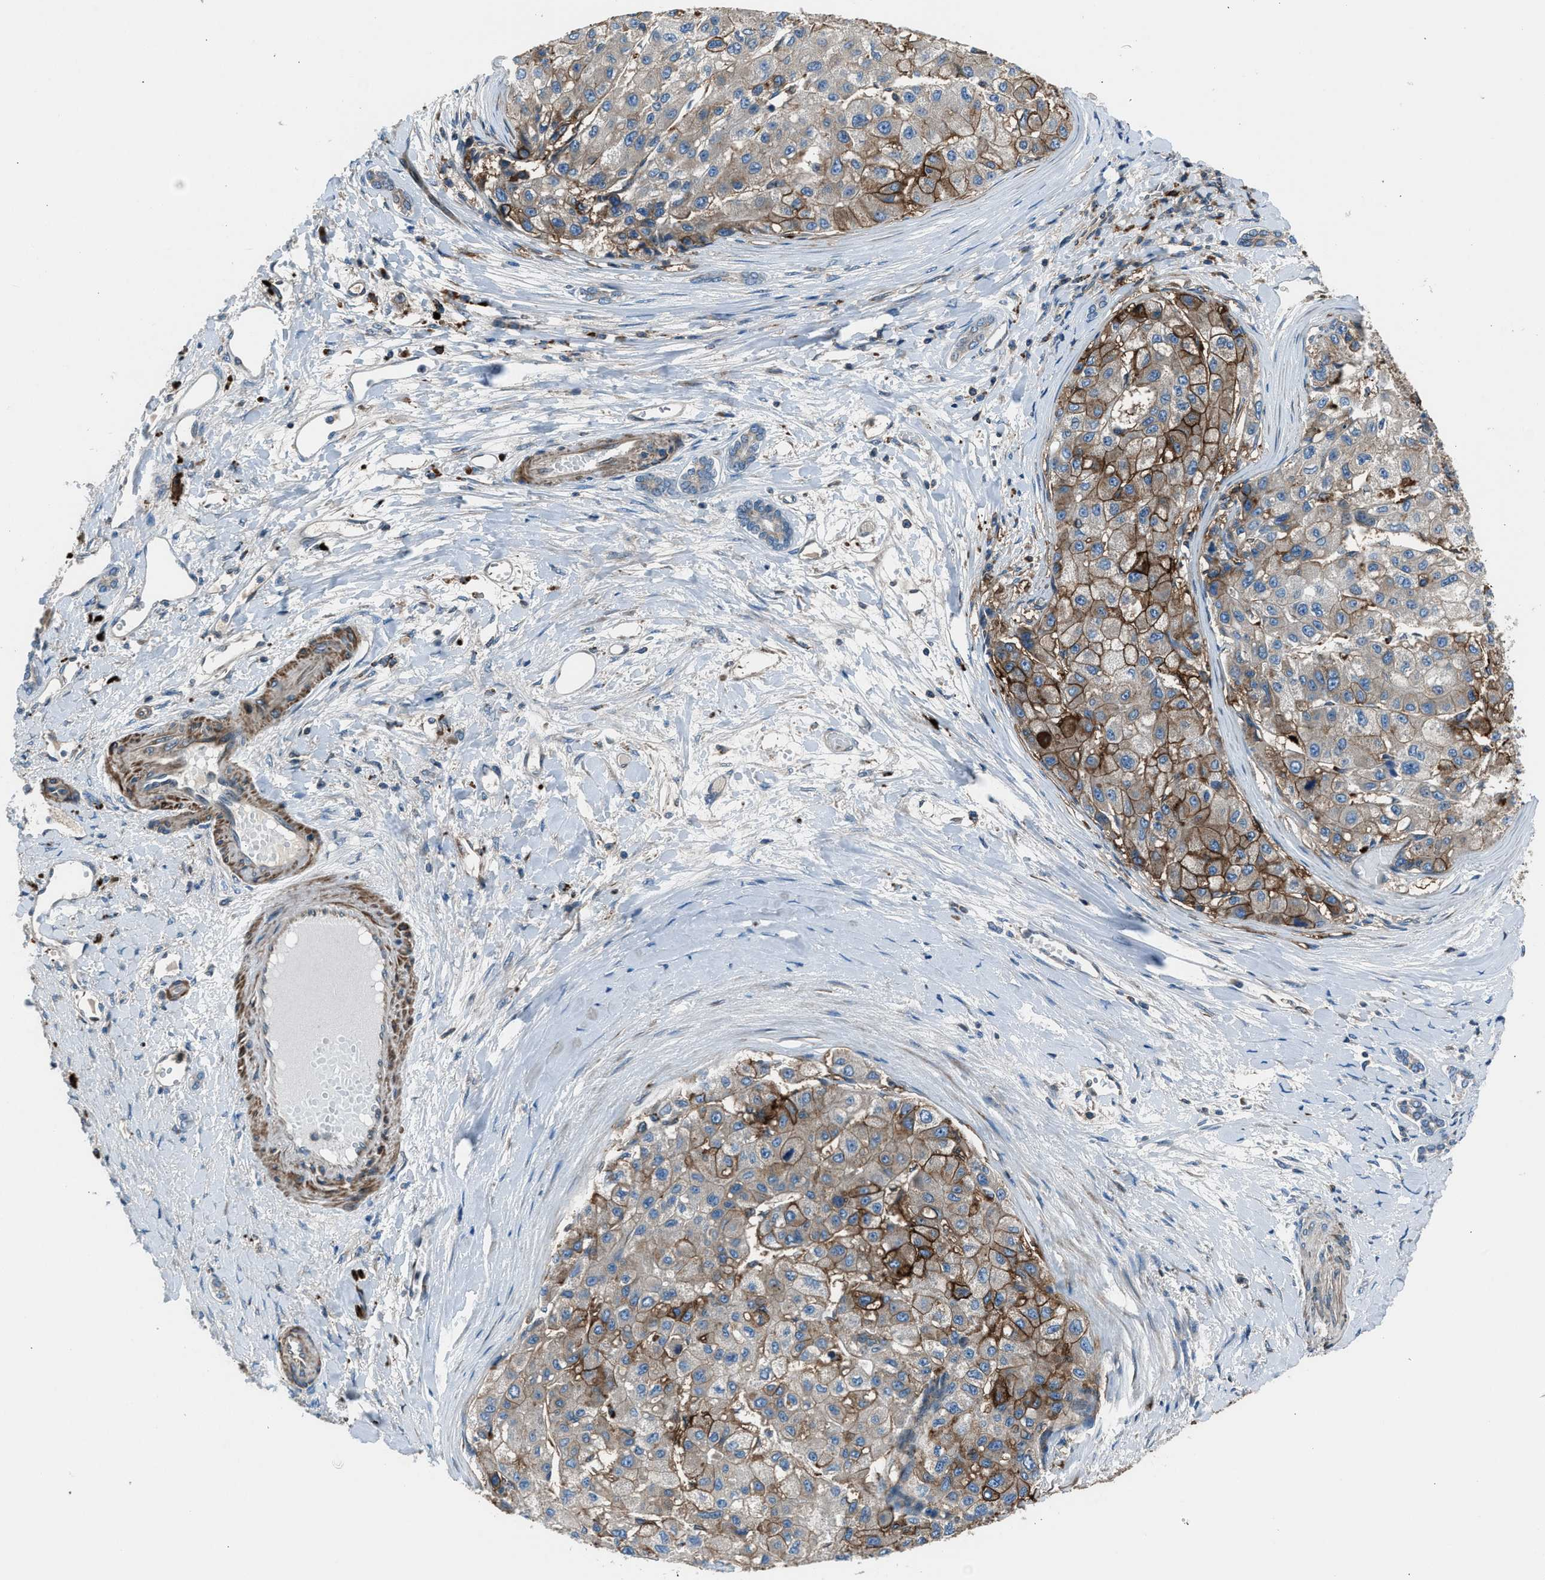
{"staining": {"intensity": "moderate", "quantity": "25%-75%", "location": "cytoplasmic/membranous"}, "tissue": "liver cancer", "cell_type": "Tumor cells", "image_type": "cancer", "snomed": [{"axis": "morphology", "description": "Carcinoma, Hepatocellular, NOS"}, {"axis": "topography", "description": "Liver"}], "caption": "Moderate cytoplasmic/membranous staining is seen in approximately 25%-75% of tumor cells in liver cancer.", "gene": "LMBR1", "patient": {"sex": "male", "age": 80}}